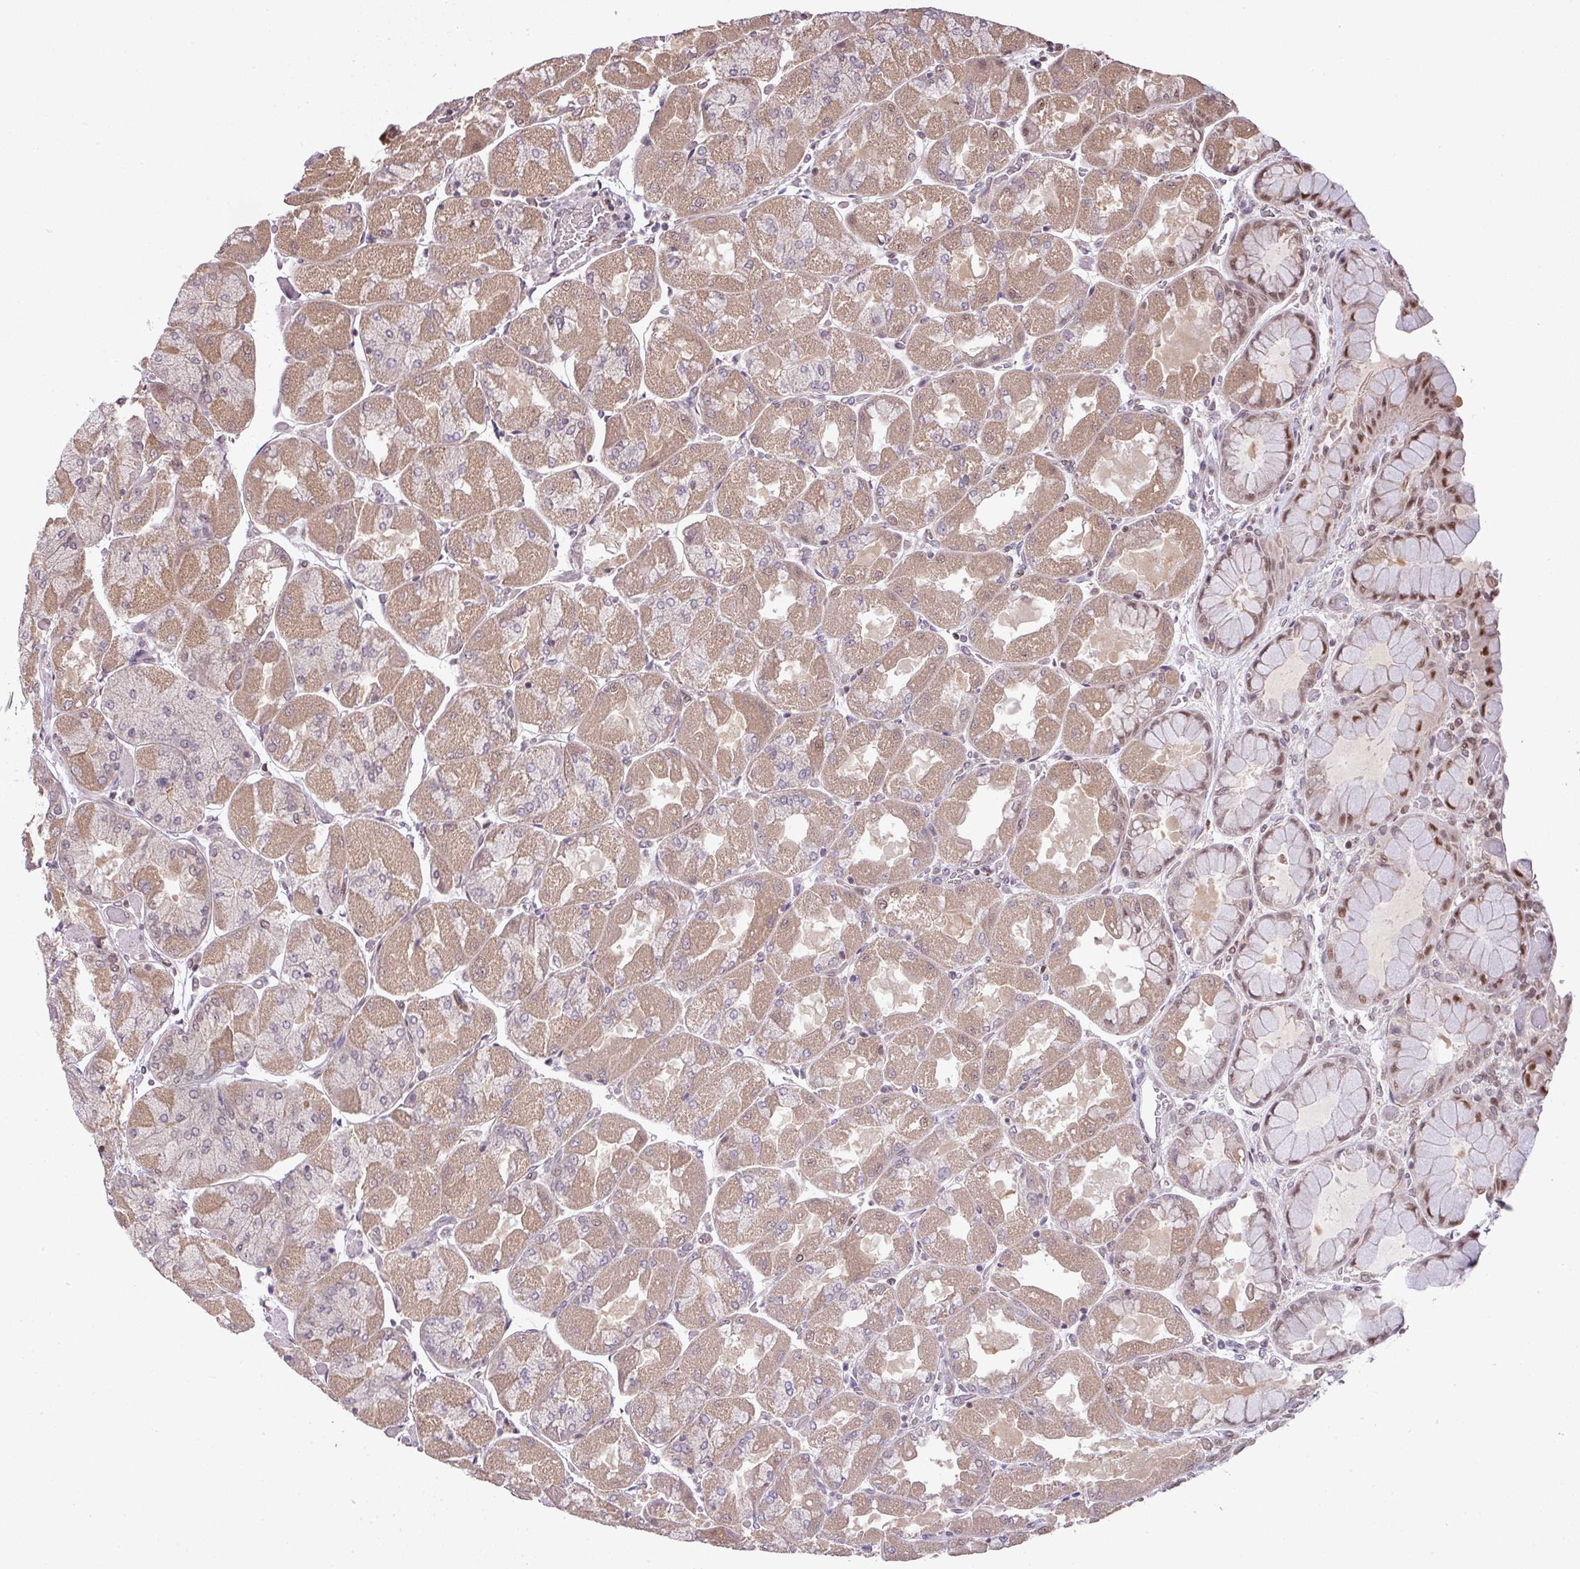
{"staining": {"intensity": "strong", "quantity": "25%-75%", "location": "cytoplasmic/membranous,nuclear"}, "tissue": "stomach", "cell_type": "Glandular cells", "image_type": "normal", "snomed": [{"axis": "morphology", "description": "Normal tissue, NOS"}, {"axis": "topography", "description": "Stomach"}], "caption": "This photomicrograph demonstrates unremarkable stomach stained with immunohistochemistry (IHC) to label a protein in brown. The cytoplasmic/membranous,nuclear of glandular cells show strong positivity for the protein. Nuclei are counter-stained blue.", "gene": "PLK1", "patient": {"sex": "female", "age": 61}}